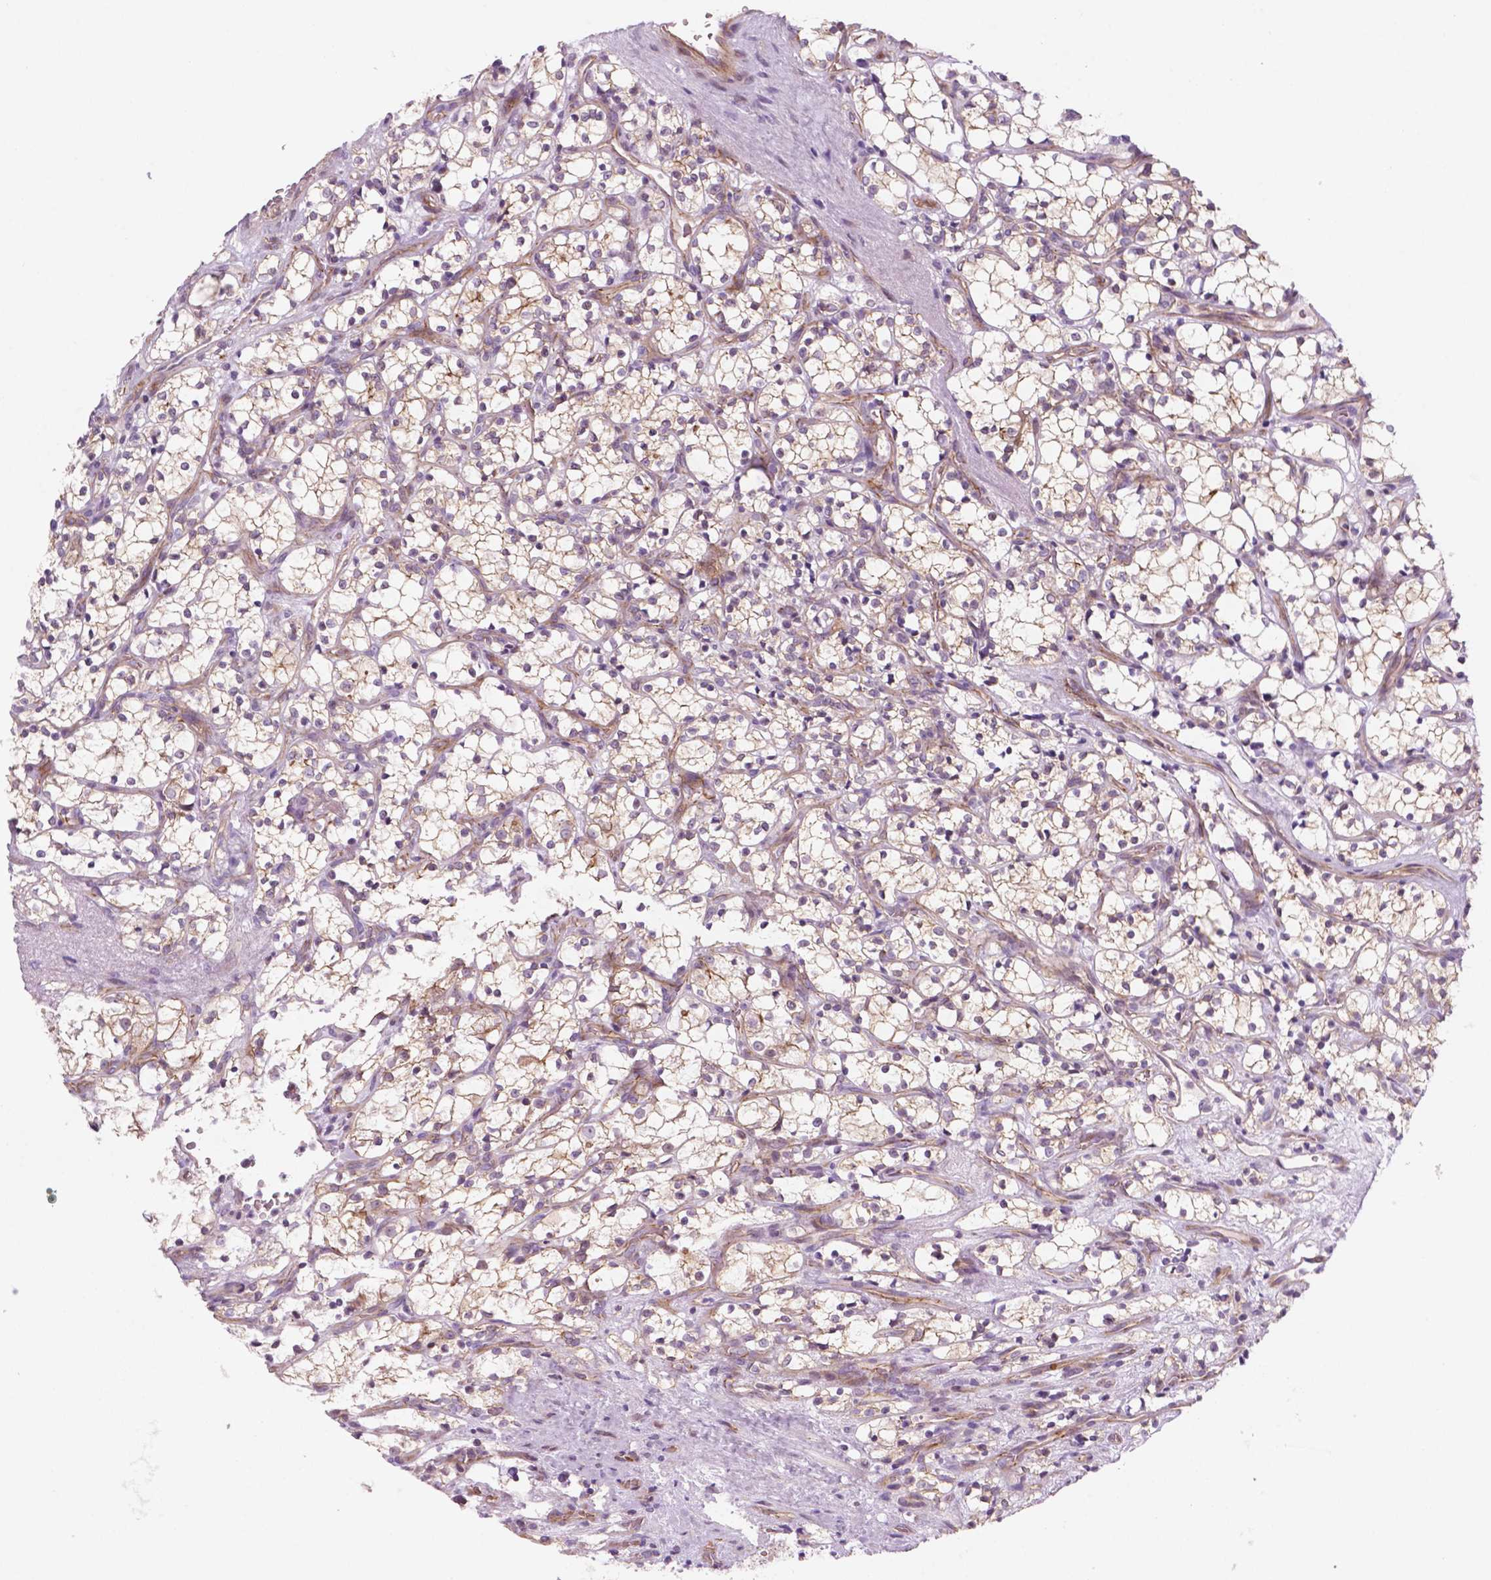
{"staining": {"intensity": "weak", "quantity": ">75%", "location": "cytoplasmic/membranous"}, "tissue": "renal cancer", "cell_type": "Tumor cells", "image_type": "cancer", "snomed": [{"axis": "morphology", "description": "Adenocarcinoma, NOS"}, {"axis": "topography", "description": "Kidney"}], "caption": "Immunohistochemistry of human renal cancer (adenocarcinoma) shows low levels of weak cytoplasmic/membranous positivity in approximately >75% of tumor cells.", "gene": "RND3", "patient": {"sex": "female", "age": 69}}